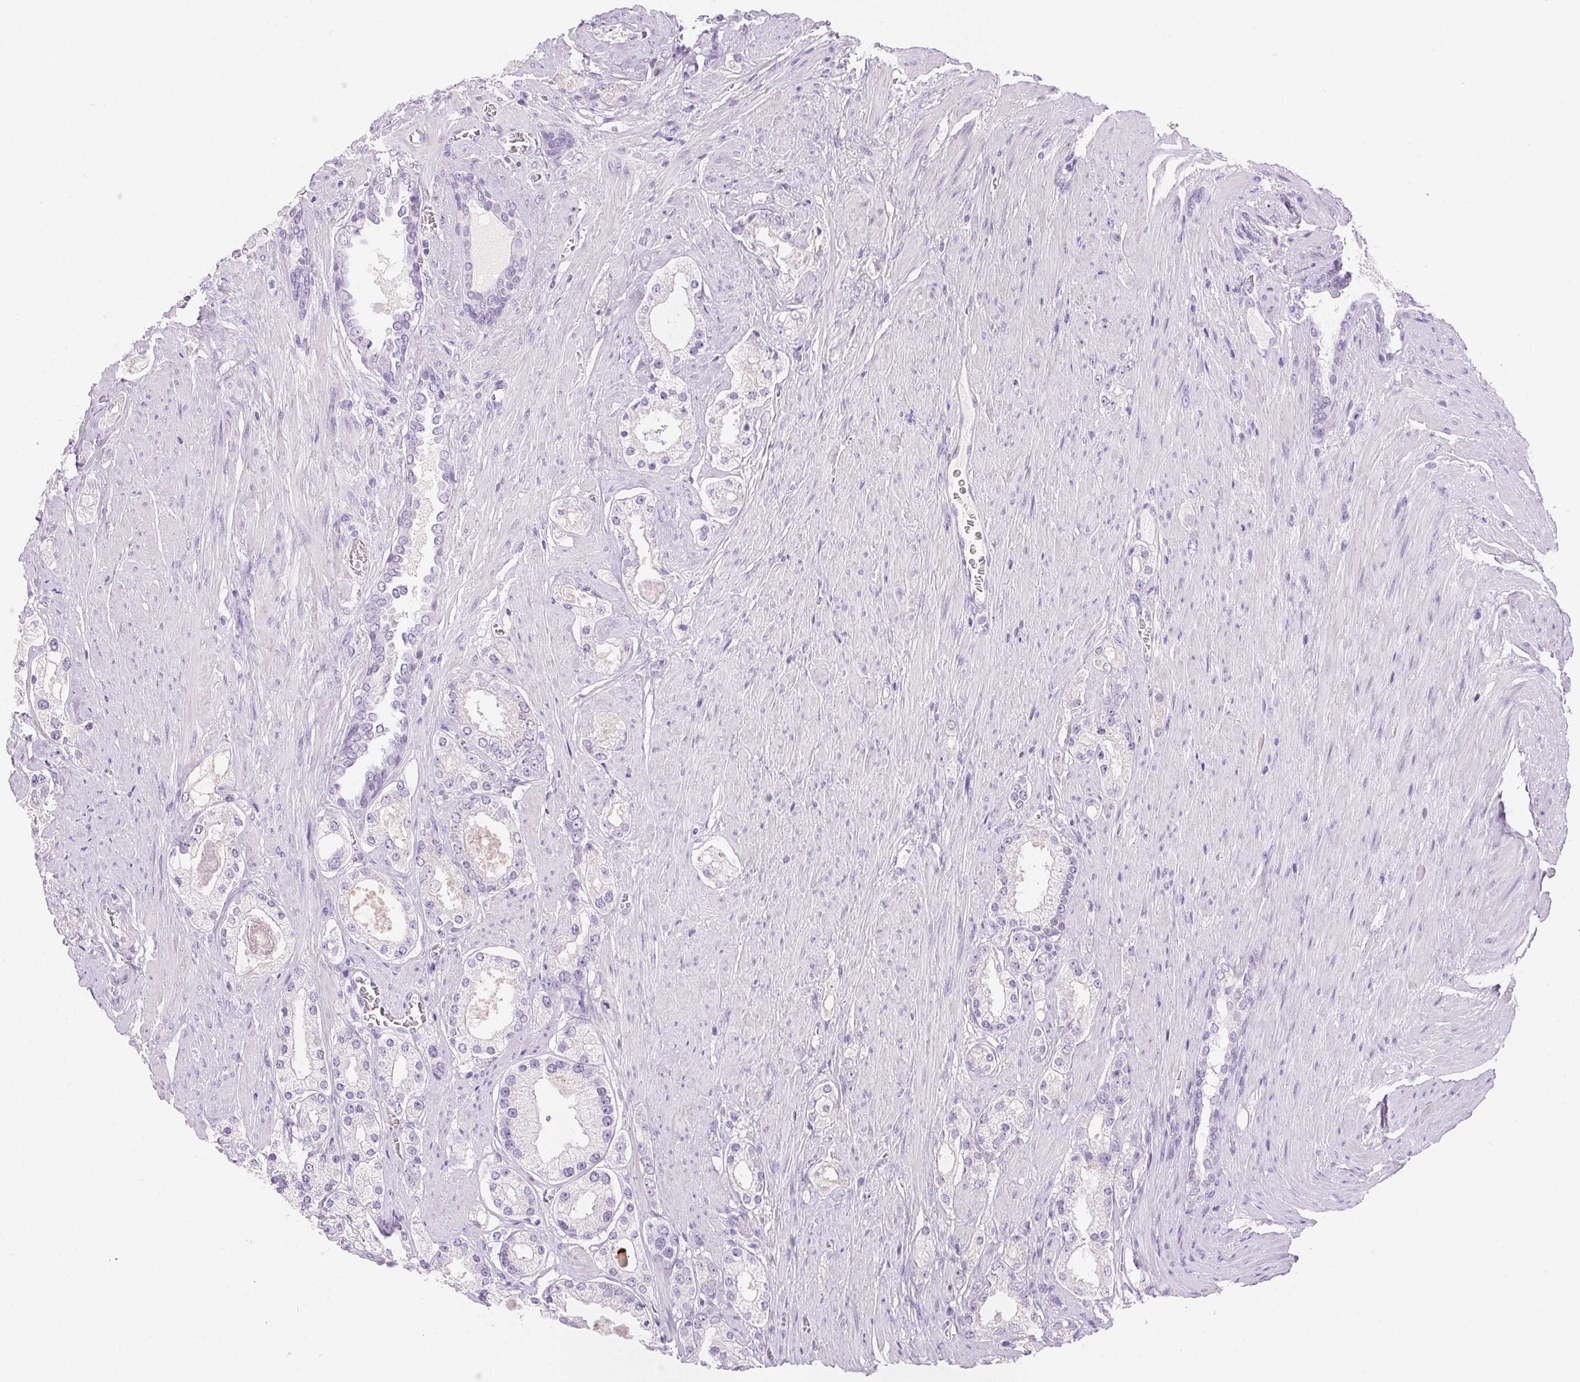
{"staining": {"intensity": "negative", "quantity": "none", "location": "none"}, "tissue": "prostate cancer", "cell_type": "Tumor cells", "image_type": "cancer", "snomed": [{"axis": "morphology", "description": "Adenocarcinoma, High grade"}, {"axis": "topography", "description": "Prostate"}], "caption": "DAB immunohistochemical staining of human prostate adenocarcinoma (high-grade) reveals no significant staining in tumor cells.", "gene": "CLDN16", "patient": {"sex": "male", "age": 67}}